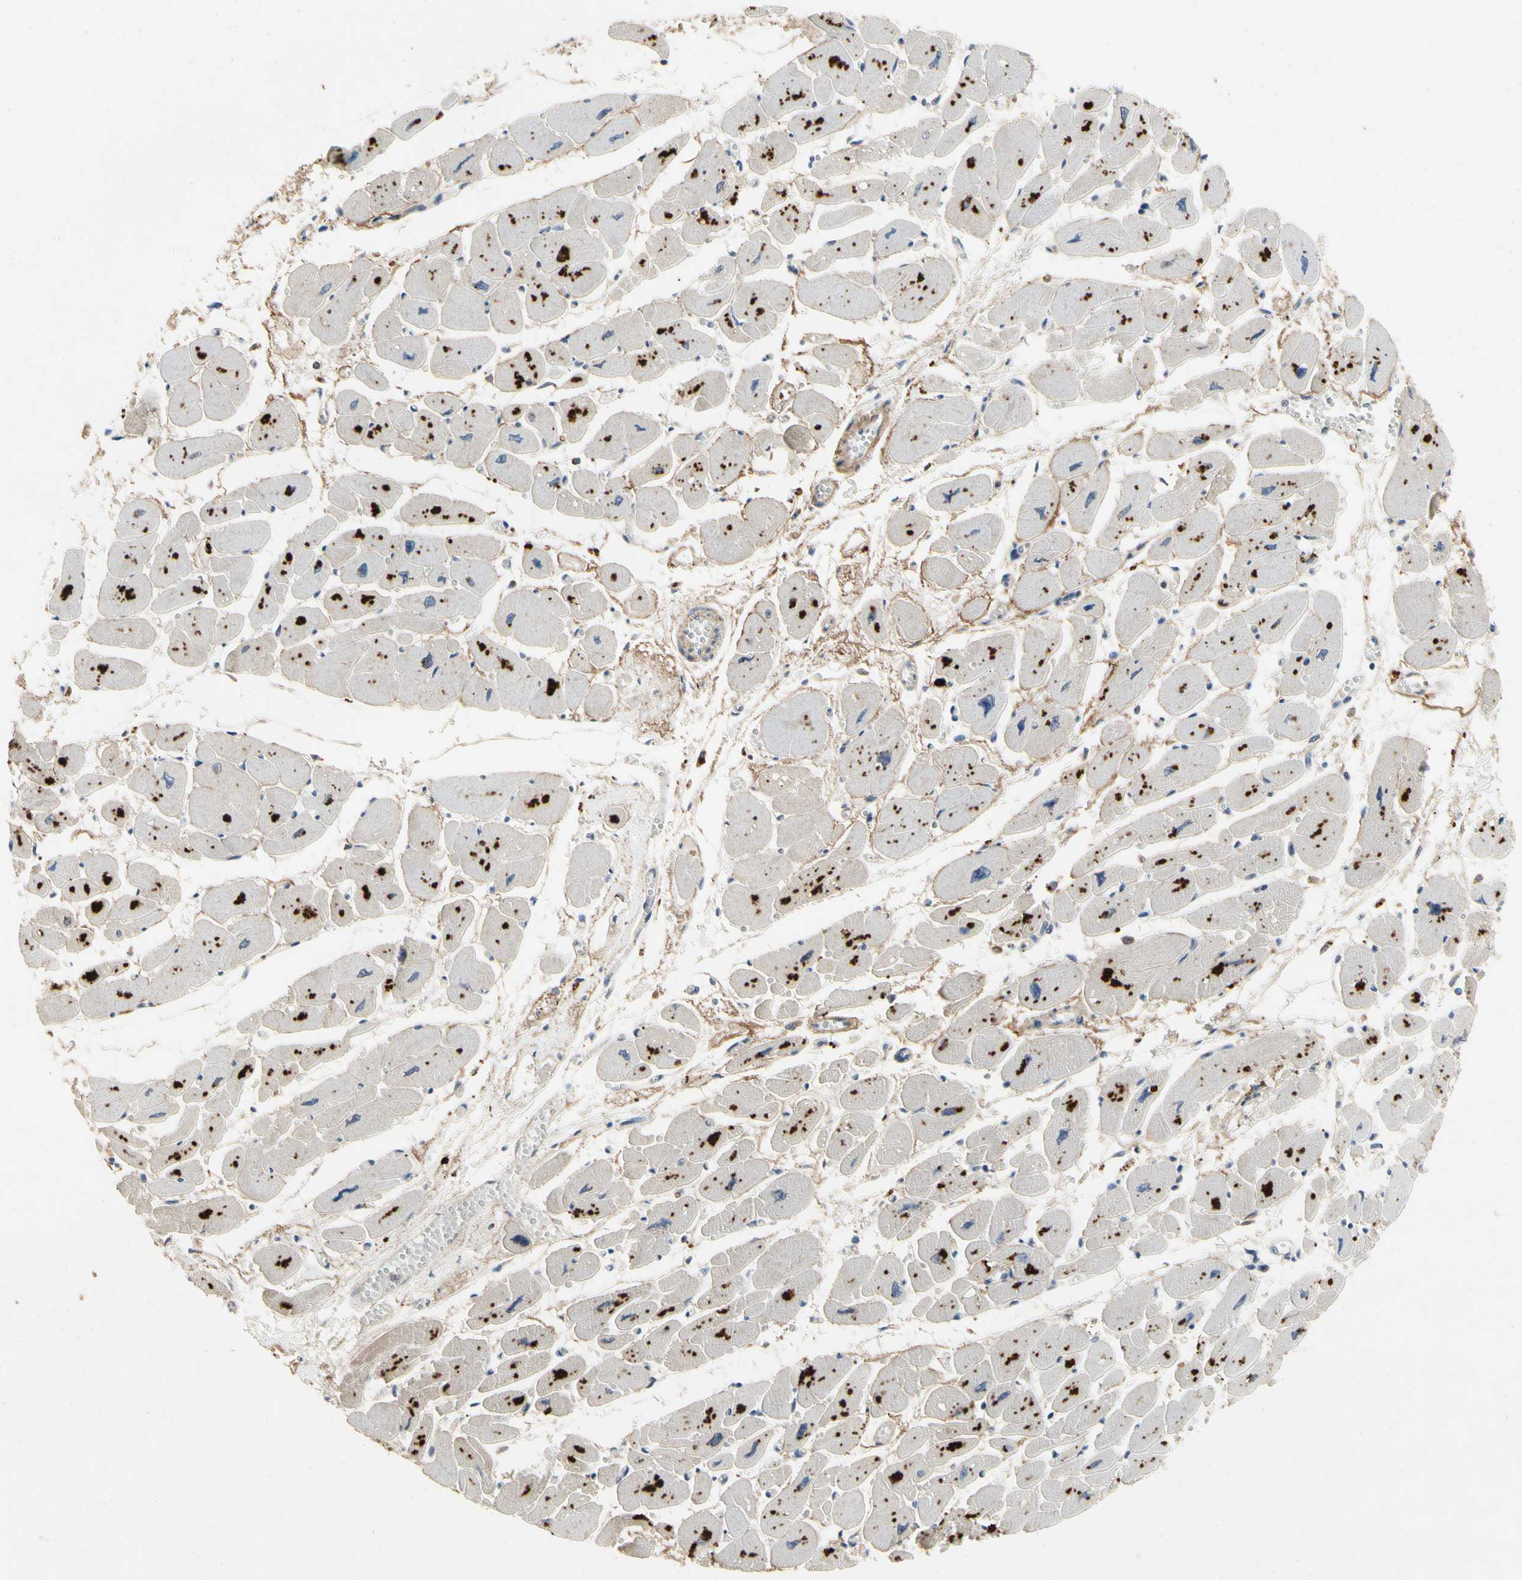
{"staining": {"intensity": "negative", "quantity": "none", "location": "none"}, "tissue": "heart muscle", "cell_type": "Cardiomyocytes", "image_type": "normal", "snomed": [{"axis": "morphology", "description": "Normal tissue, NOS"}, {"axis": "topography", "description": "Heart"}], "caption": "High power microscopy image of an immunohistochemistry (IHC) image of normal heart muscle, revealing no significant expression in cardiomyocytes.", "gene": "CRTAC1", "patient": {"sex": "female", "age": 54}}